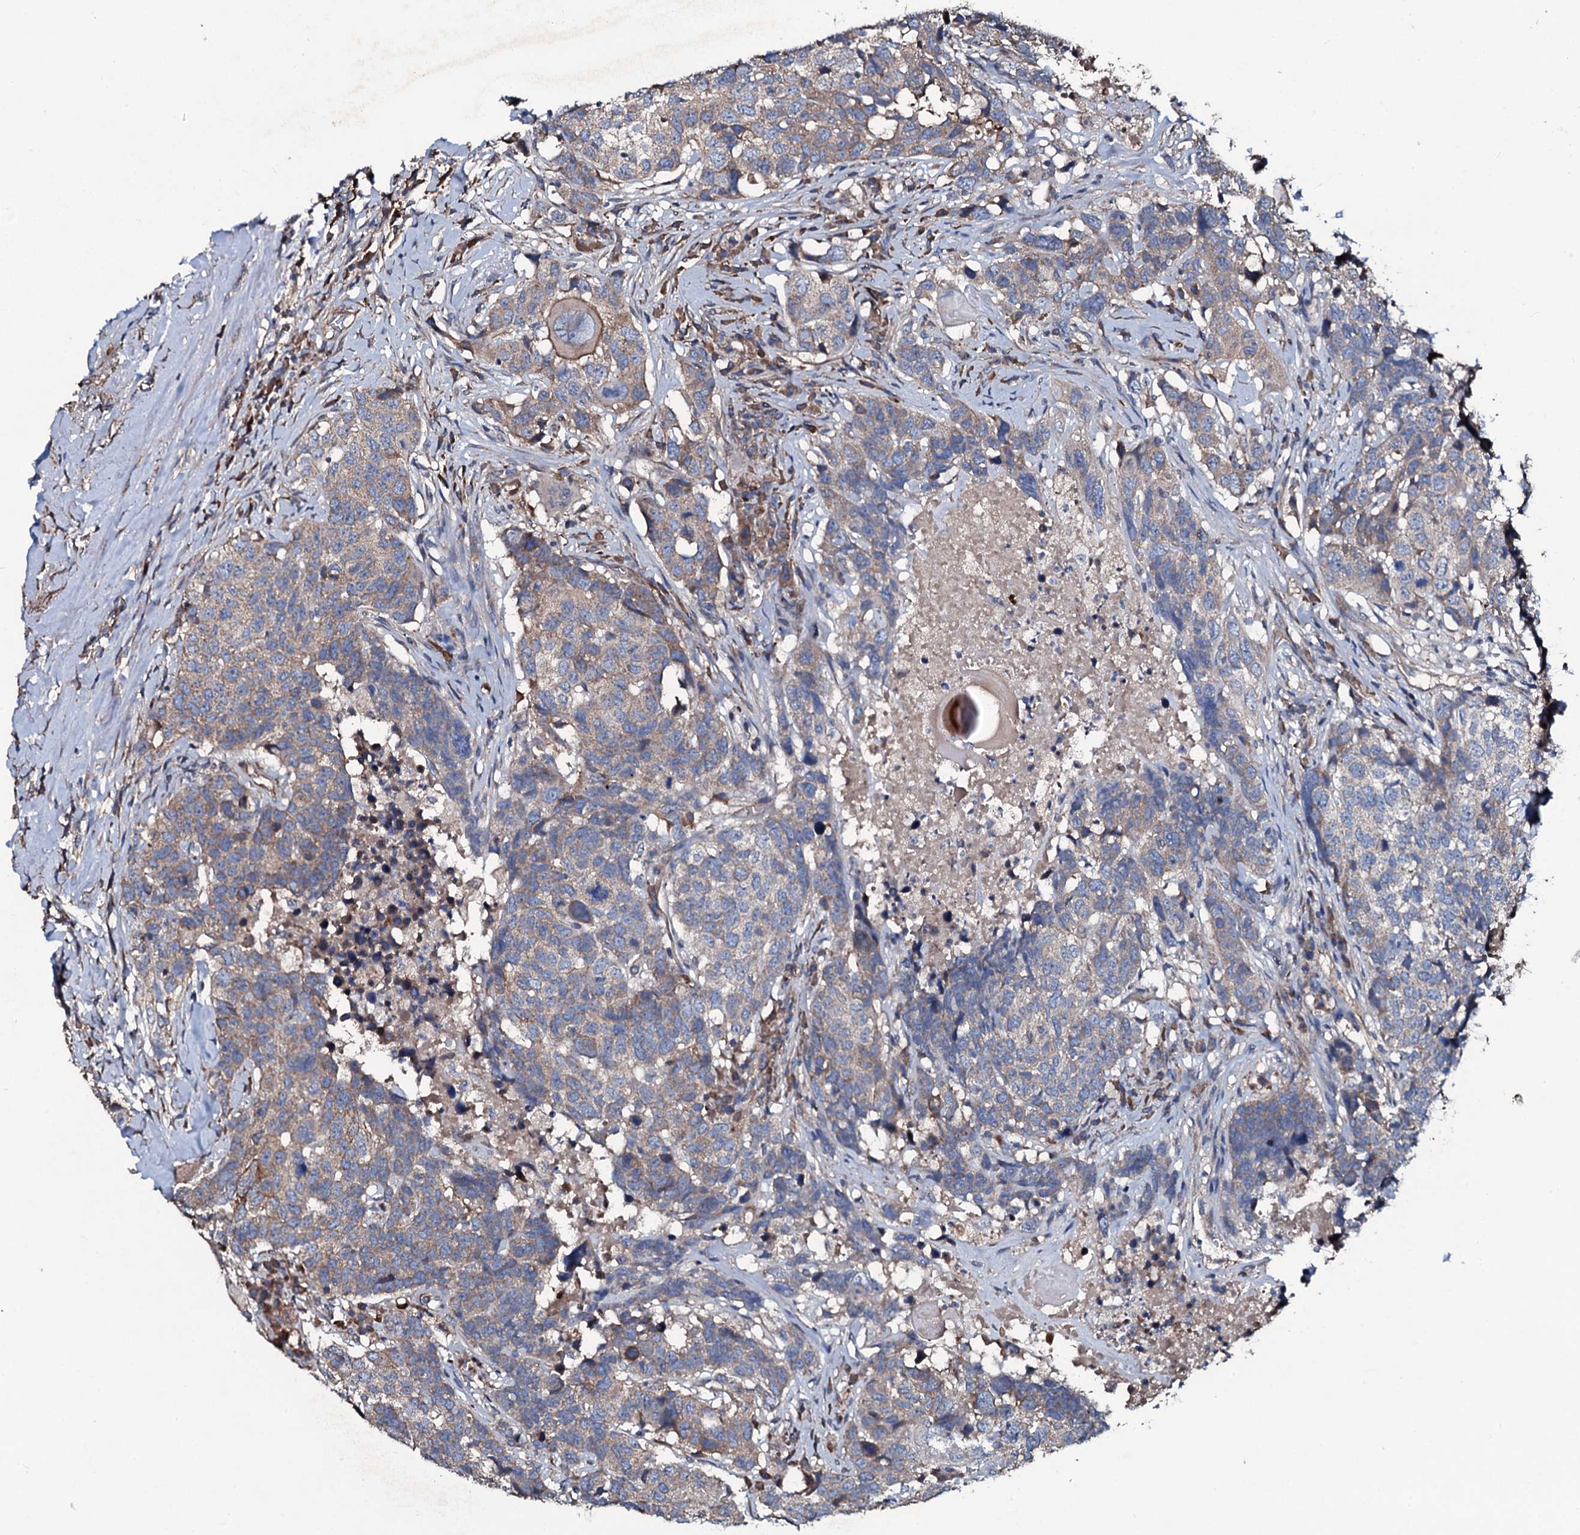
{"staining": {"intensity": "weak", "quantity": "25%-75%", "location": "cytoplasmic/membranous"}, "tissue": "head and neck cancer", "cell_type": "Tumor cells", "image_type": "cancer", "snomed": [{"axis": "morphology", "description": "Squamous cell carcinoma, NOS"}, {"axis": "topography", "description": "Head-Neck"}], "caption": "Immunohistochemical staining of human head and neck cancer (squamous cell carcinoma) reveals weak cytoplasmic/membranous protein expression in about 25%-75% of tumor cells.", "gene": "DMAC2", "patient": {"sex": "male", "age": 66}}